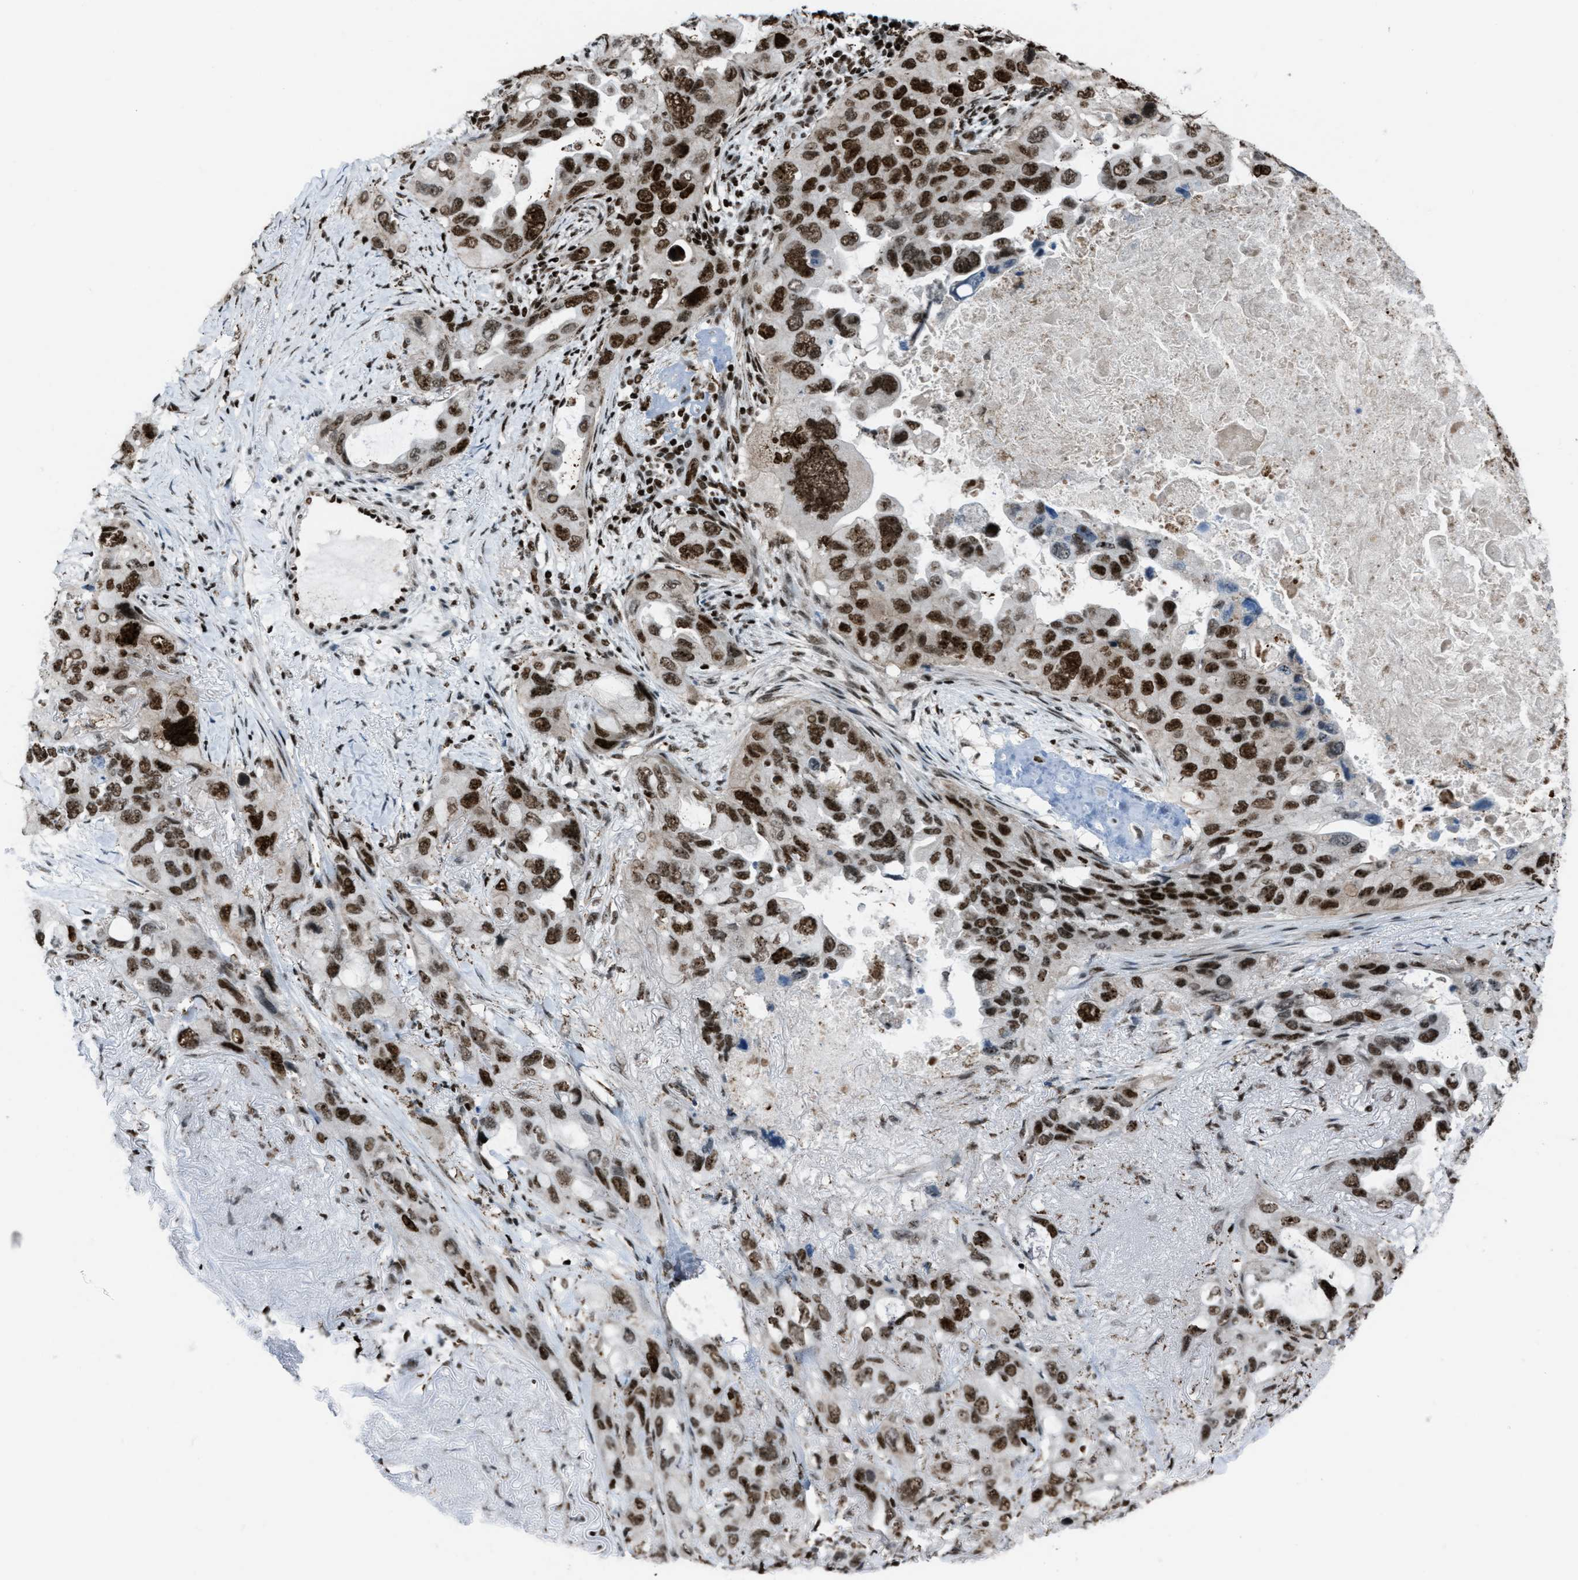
{"staining": {"intensity": "strong", "quantity": "25%-75%", "location": "nuclear"}, "tissue": "lung cancer", "cell_type": "Tumor cells", "image_type": "cancer", "snomed": [{"axis": "morphology", "description": "Squamous cell carcinoma, NOS"}, {"axis": "topography", "description": "Lung"}], "caption": "Lung cancer (squamous cell carcinoma) stained with a protein marker reveals strong staining in tumor cells.", "gene": "SLFN5", "patient": {"sex": "female", "age": 73}}